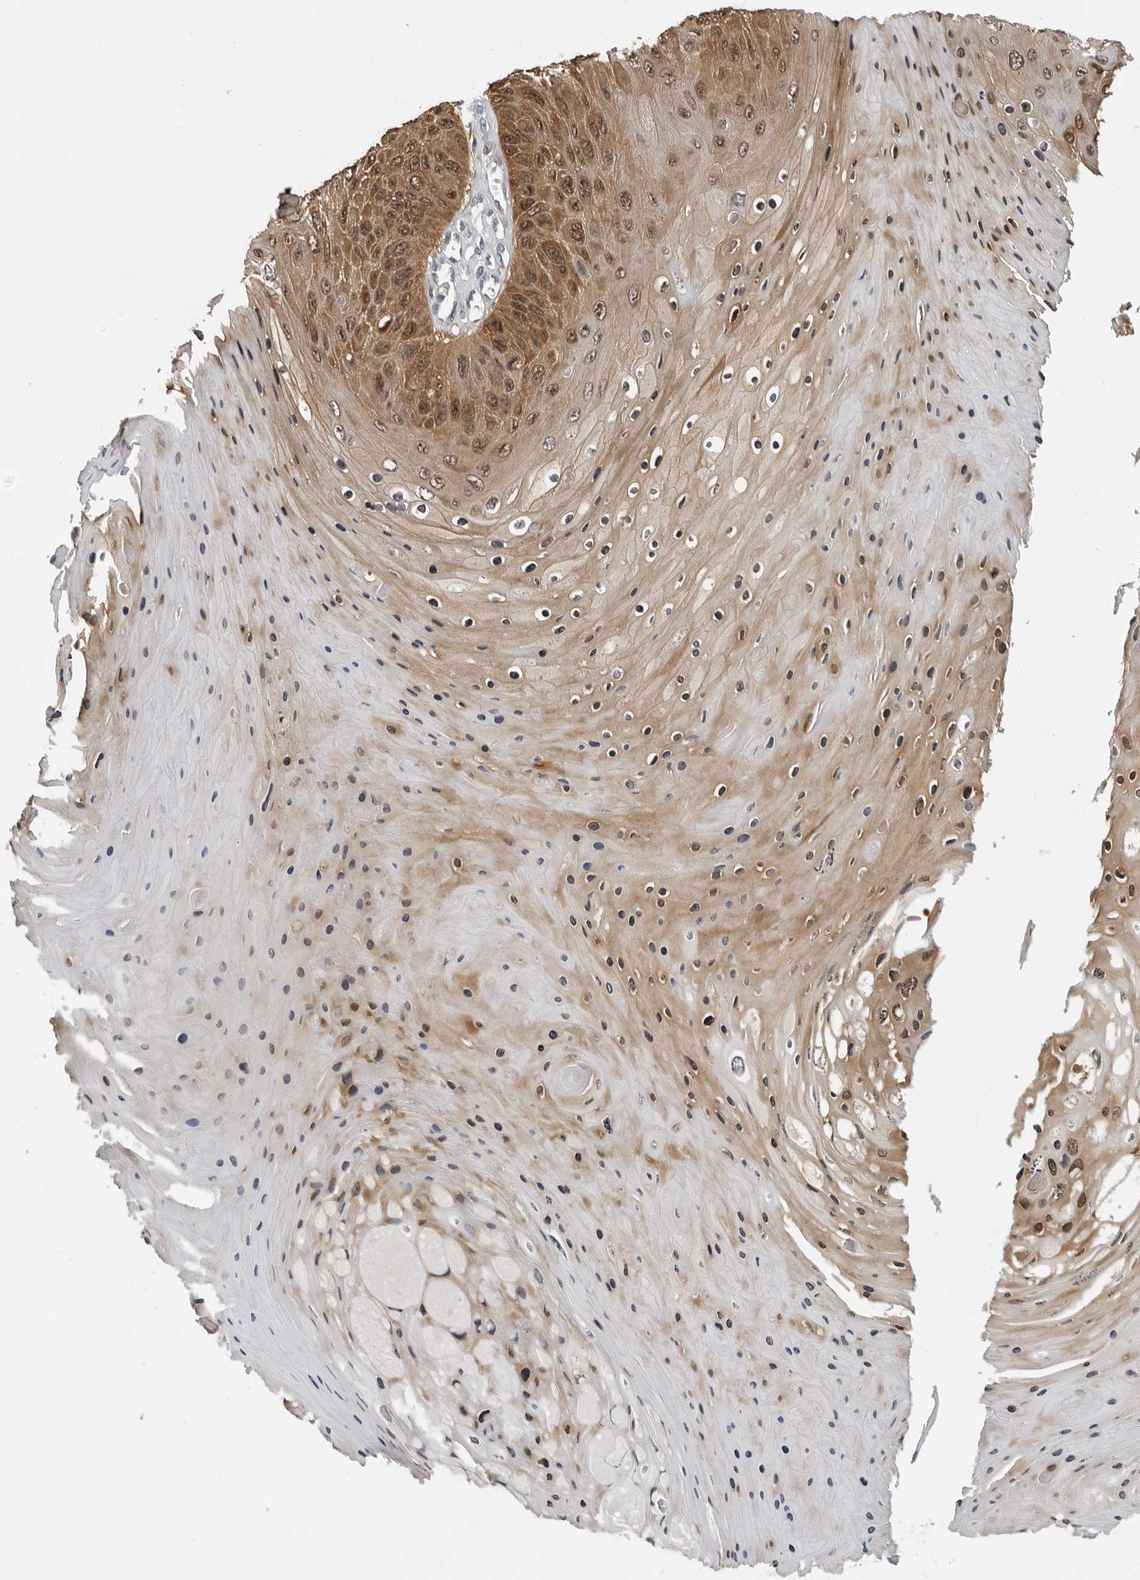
{"staining": {"intensity": "moderate", "quantity": ">75%", "location": "cytoplasmic/membranous,nuclear"}, "tissue": "skin cancer", "cell_type": "Tumor cells", "image_type": "cancer", "snomed": [{"axis": "morphology", "description": "Squamous cell carcinoma, NOS"}, {"axis": "topography", "description": "Skin"}], "caption": "A brown stain labels moderate cytoplasmic/membranous and nuclear positivity of a protein in skin squamous cell carcinoma tumor cells.", "gene": "HSPH1", "patient": {"sex": "female", "age": 88}}